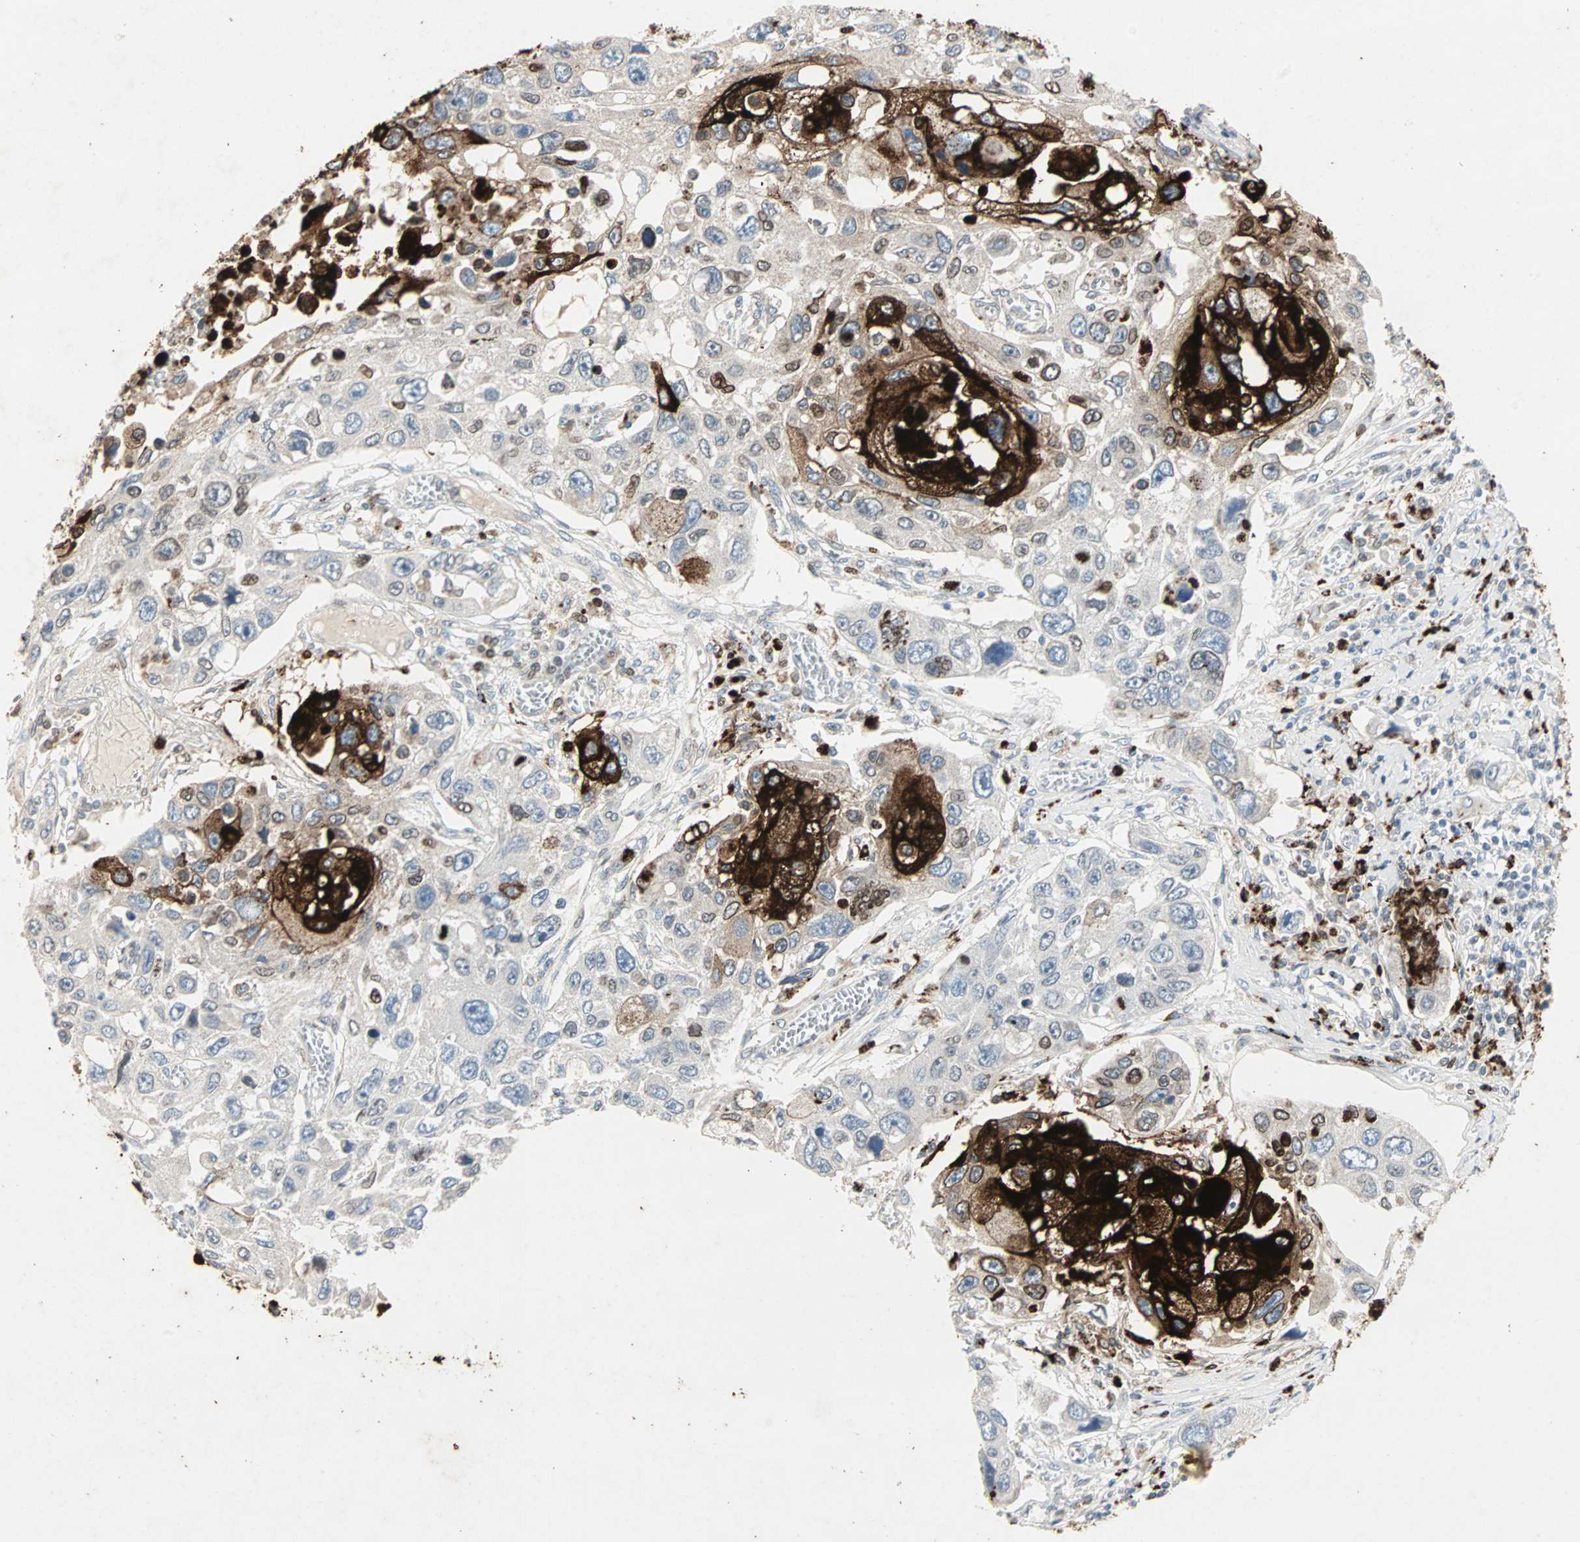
{"staining": {"intensity": "strong", "quantity": "25%-75%", "location": "cytoplasmic/membranous,nuclear"}, "tissue": "lung cancer", "cell_type": "Tumor cells", "image_type": "cancer", "snomed": [{"axis": "morphology", "description": "Squamous cell carcinoma, NOS"}, {"axis": "topography", "description": "Lung"}], "caption": "A high amount of strong cytoplasmic/membranous and nuclear staining is identified in approximately 25%-75% of tumor cells in squamous cell carcinoma (lung) tissue. (DAB (3,3'-diaminobenzidine) = brown stain, brightfield microscopy at high magnification).", "gene": "CEACAM6", "patient": {"sex": "male", "age": 71}}